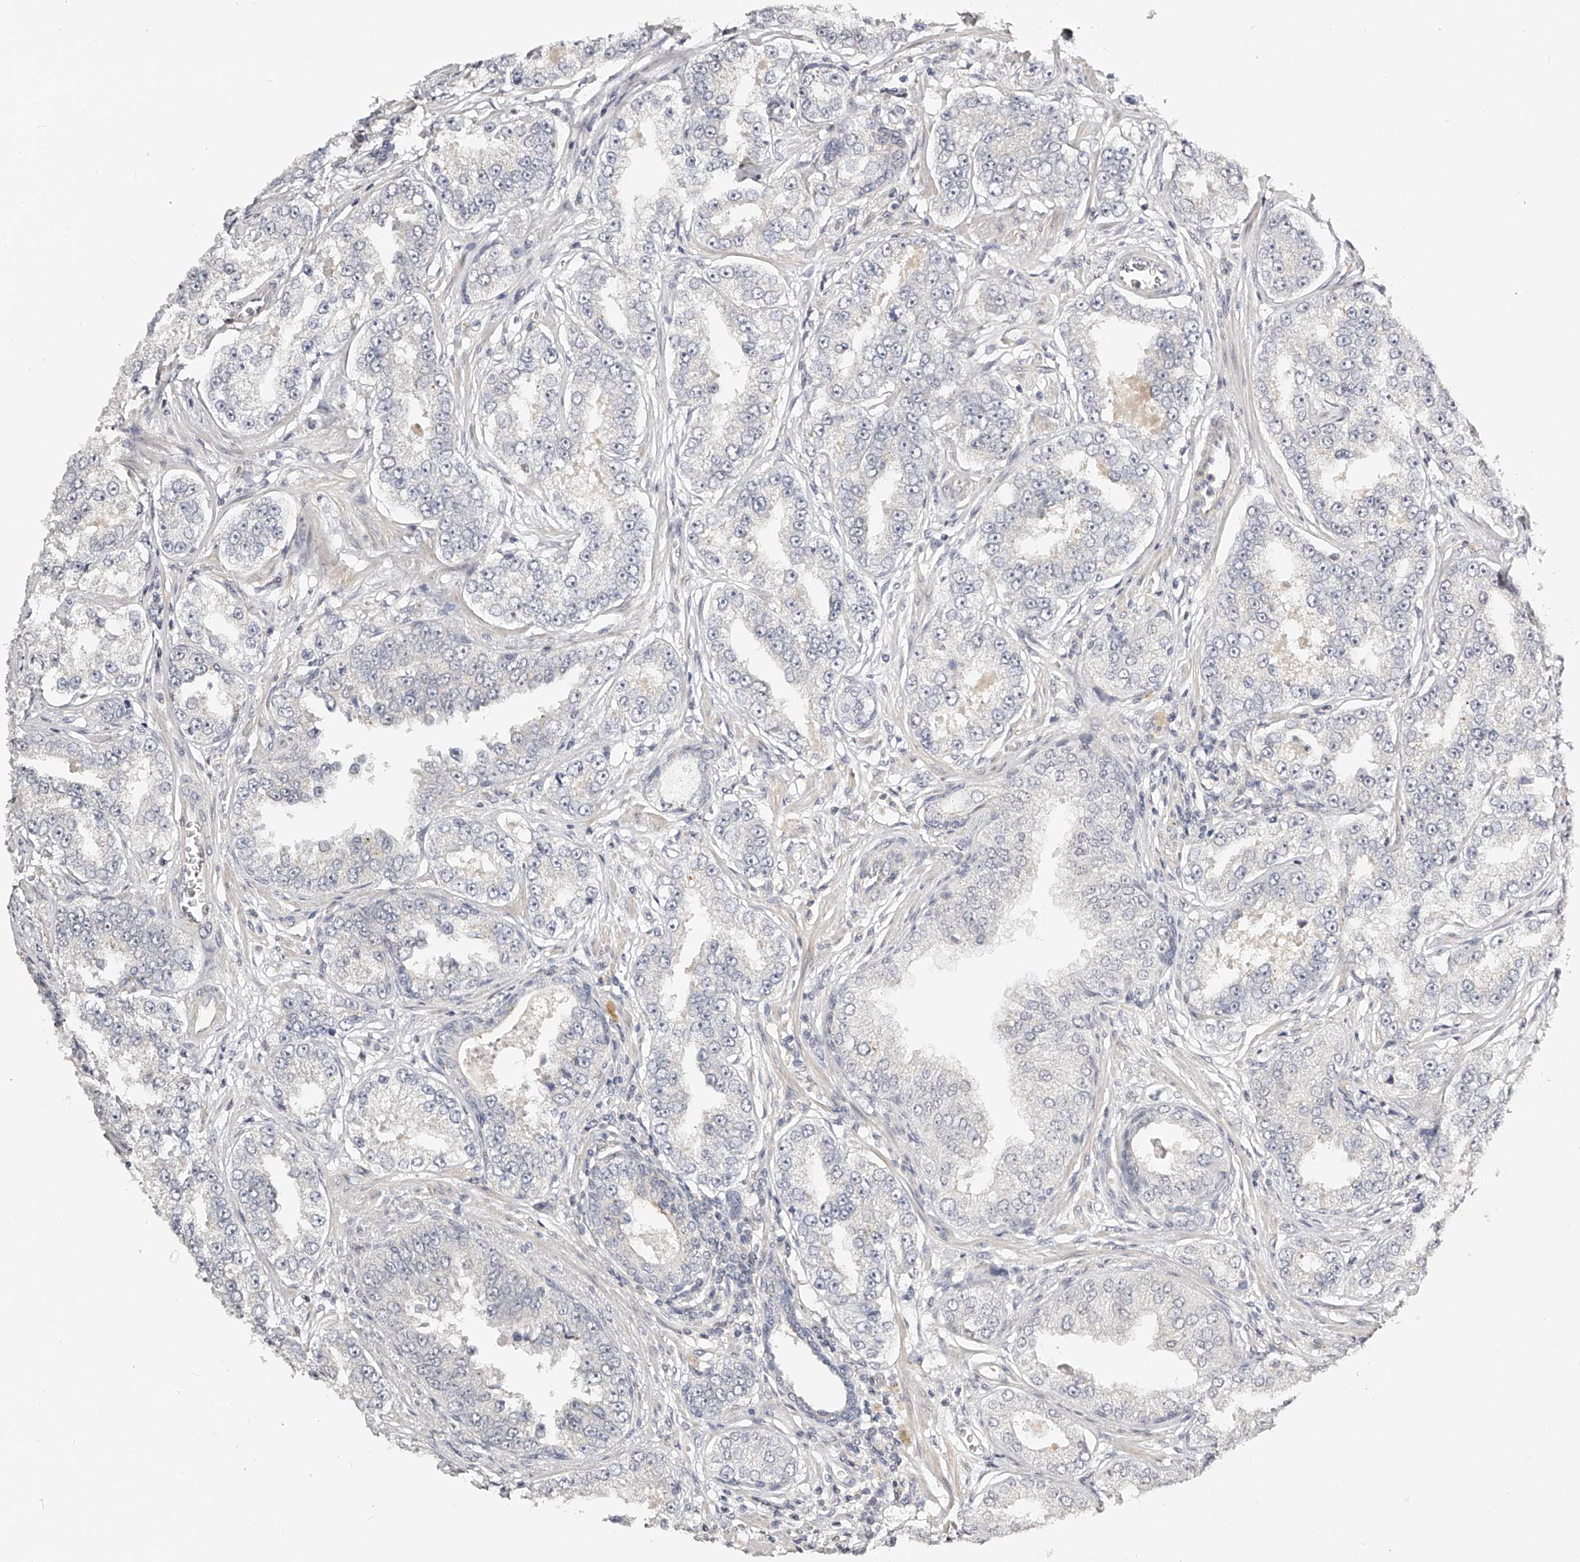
{"staining": {"intensity": "negative", "quantity": "none", "location": "none"}, "tissue": "prostate cancer", "cell_type": "Tumor cells", "image_type": "cancer", "snomed": [{"axis": "morphology", "description": "Normal tissue, NOS"}, {"axis": "morphology", "description": "Adenocarcinoma, High grade"}, {"axis": "topography", "description": "Prostate"}], "caption": "Immunohistochemistry (IHC) image of human prostate cancer (adenocarcinoma (high-grade)) stained for a protein (brown), which demonstrates no positivity in tumor cells. (DAB immunohistochemistry (IHC), high magnification).", "gene": "ZNF789", "patient": {"sex": "male", "age": 83}}